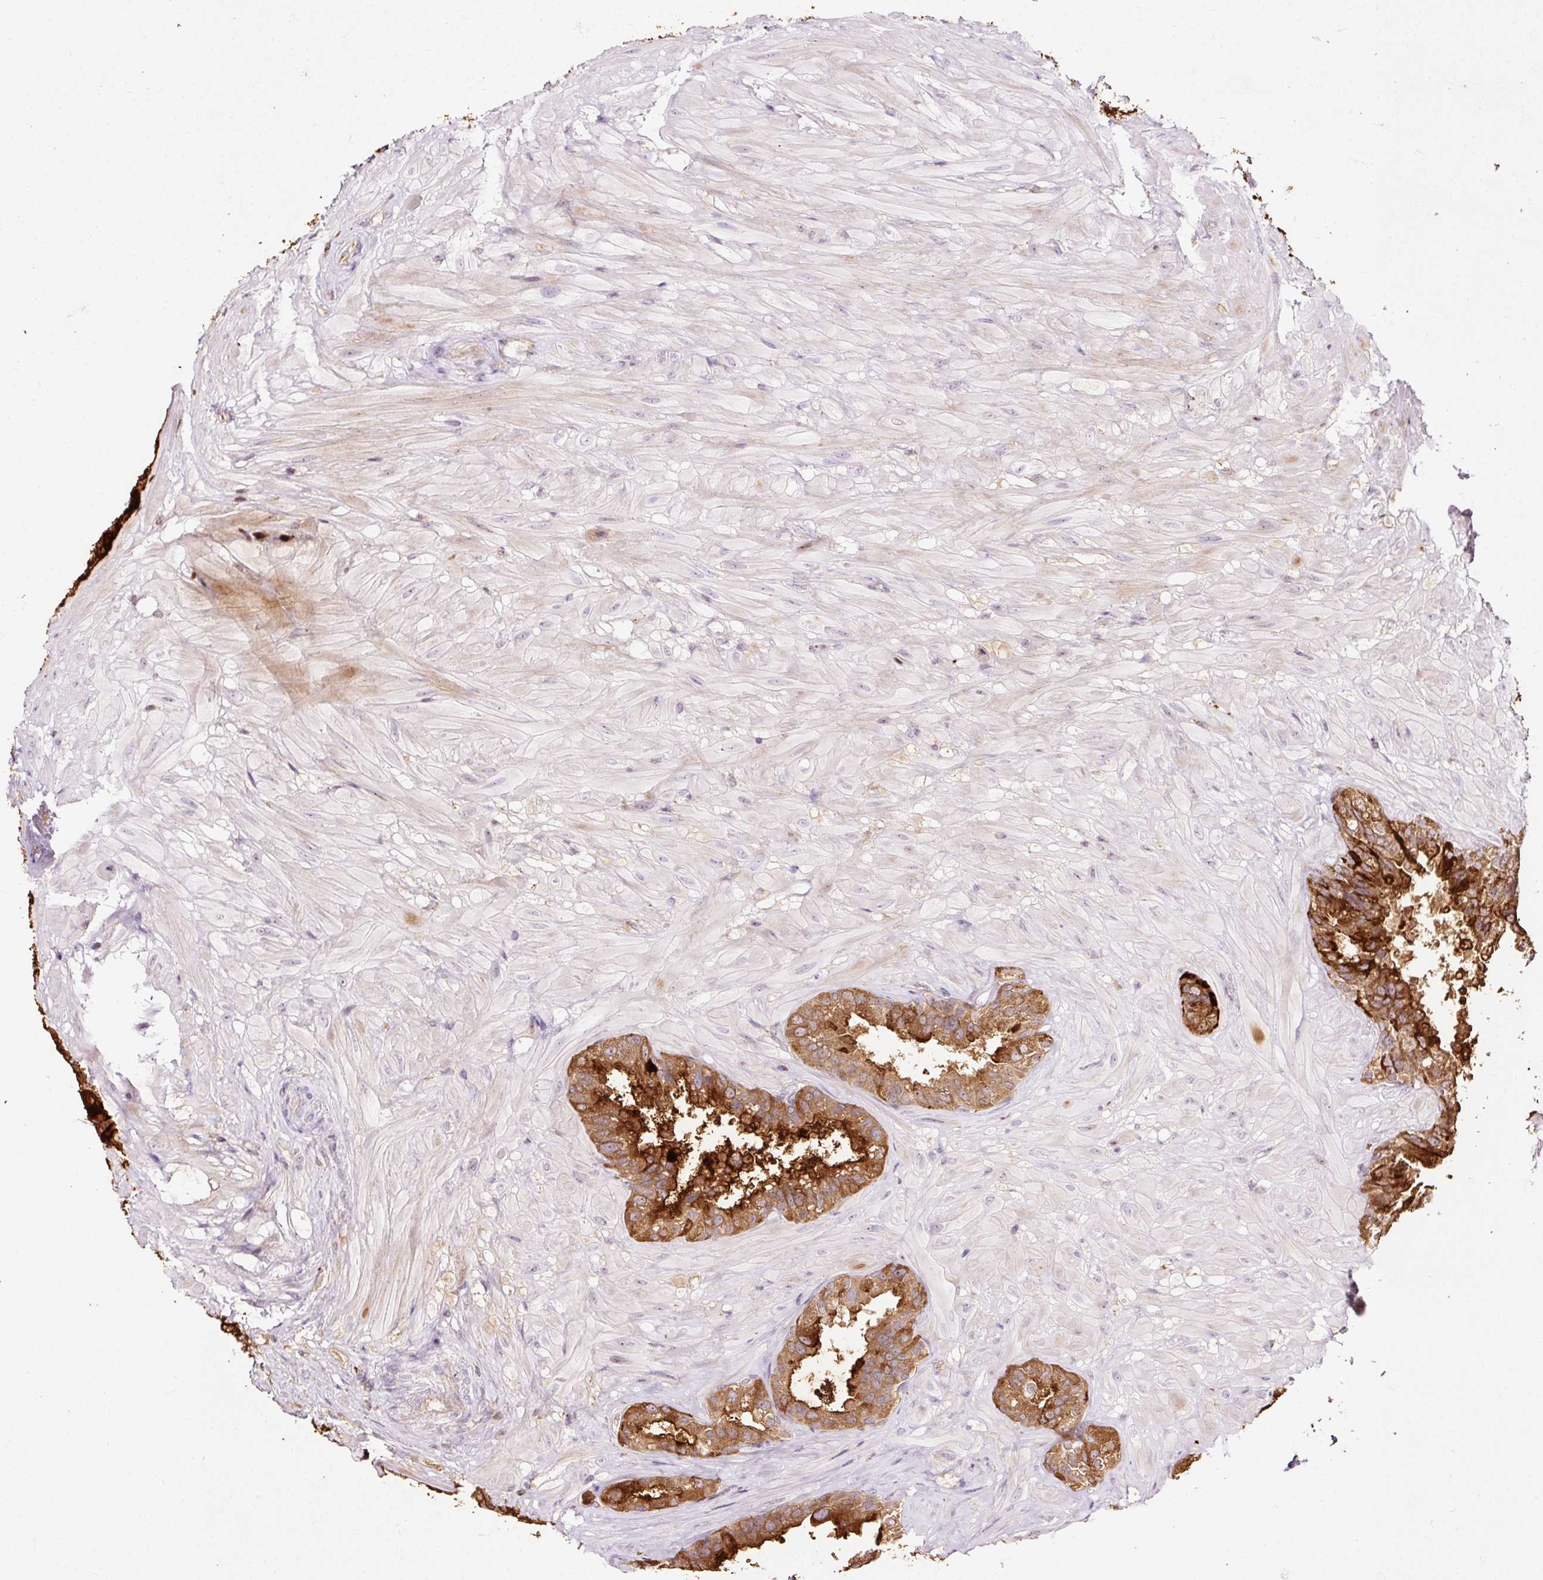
{"staining": {"intensity": "strong", "quantity": "25%-75%", "location": "cytoplasmic/membranous"}, "tissue": "seminal vesicle", "cell_type": "Glandular cells", "image_type": "normal", "snomed": [{"axis": "morphology", "description": "Normal tissue, NOS"}, {"axis": "topography", "description": "Seminal veicle"}, {"axis": "topography", "description": "Peripheral nerve tissue"}], "caption": "DAB (3,3'-diaminobenzidine) immunohistochemical staining of unremarkable human seminal vesicle reveals strong cytoplasmic/membranous protein positivity in approximately 25%-75% of glandular cells.", "gene": "BOLA3", "patient": {"sex": "male", "age": 76}}